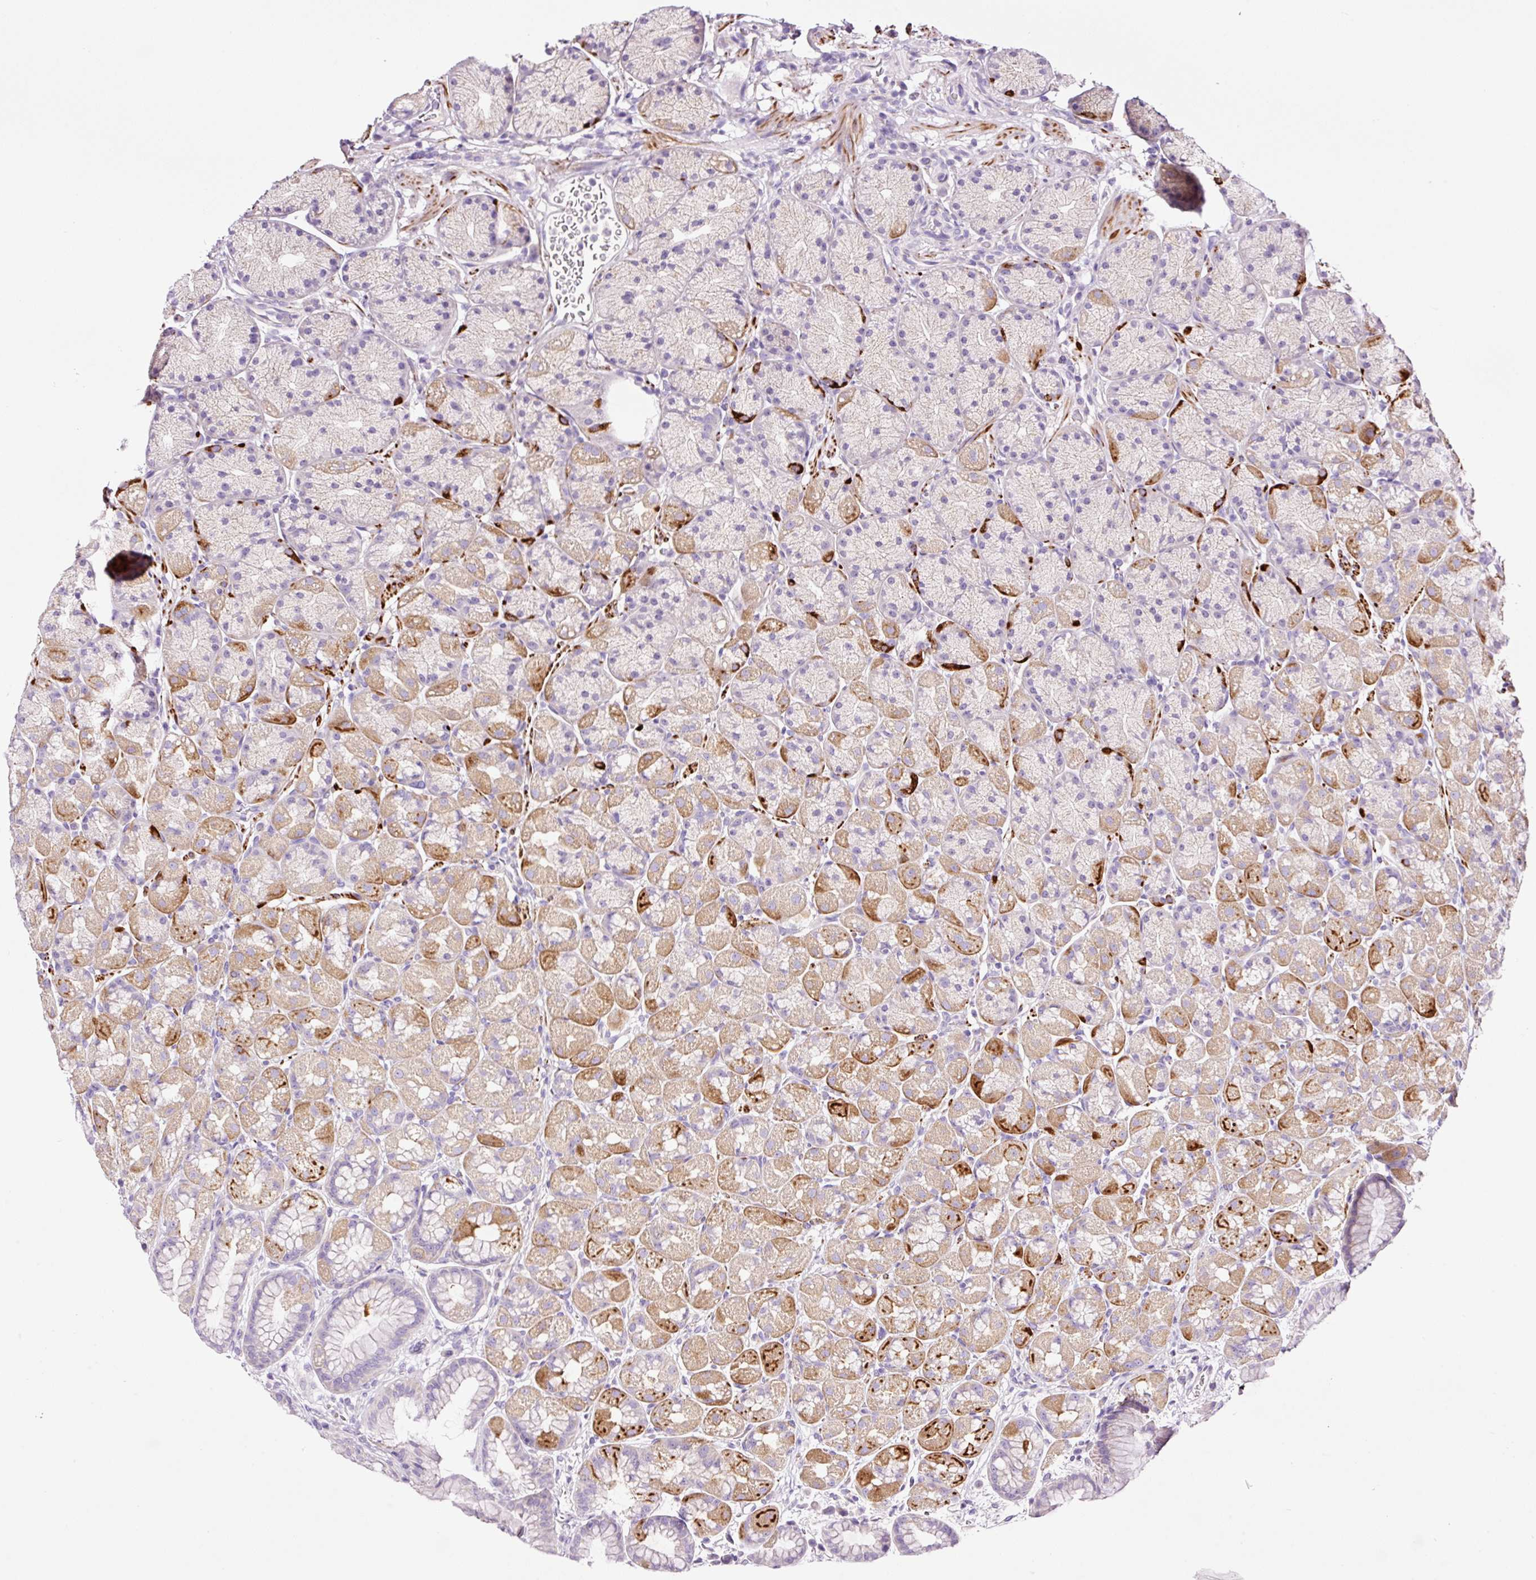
{"staining": {"intensity": "strong", "quantity": "<25%", "location": "cytoplasmic/membranous"}, "tissue": "stomach", "cell_type": "Glandular cells", "image_type": "normal", "snomed": [{"axis": "morphology", "description": "Normal tissue, NOS"}, {"axis": "topography", "description": "Stomach, lower"}], "caption": "Immunohistochemical staining of normal human stomach displays medium levels of strong cytoplasmic/membranous staining in about <25% of glandular cells. (DAB IHC, brown staining for protein, blue staining for nuclei).", "gene": "PAM", "patient": {"sex": "male", "age": 67}}